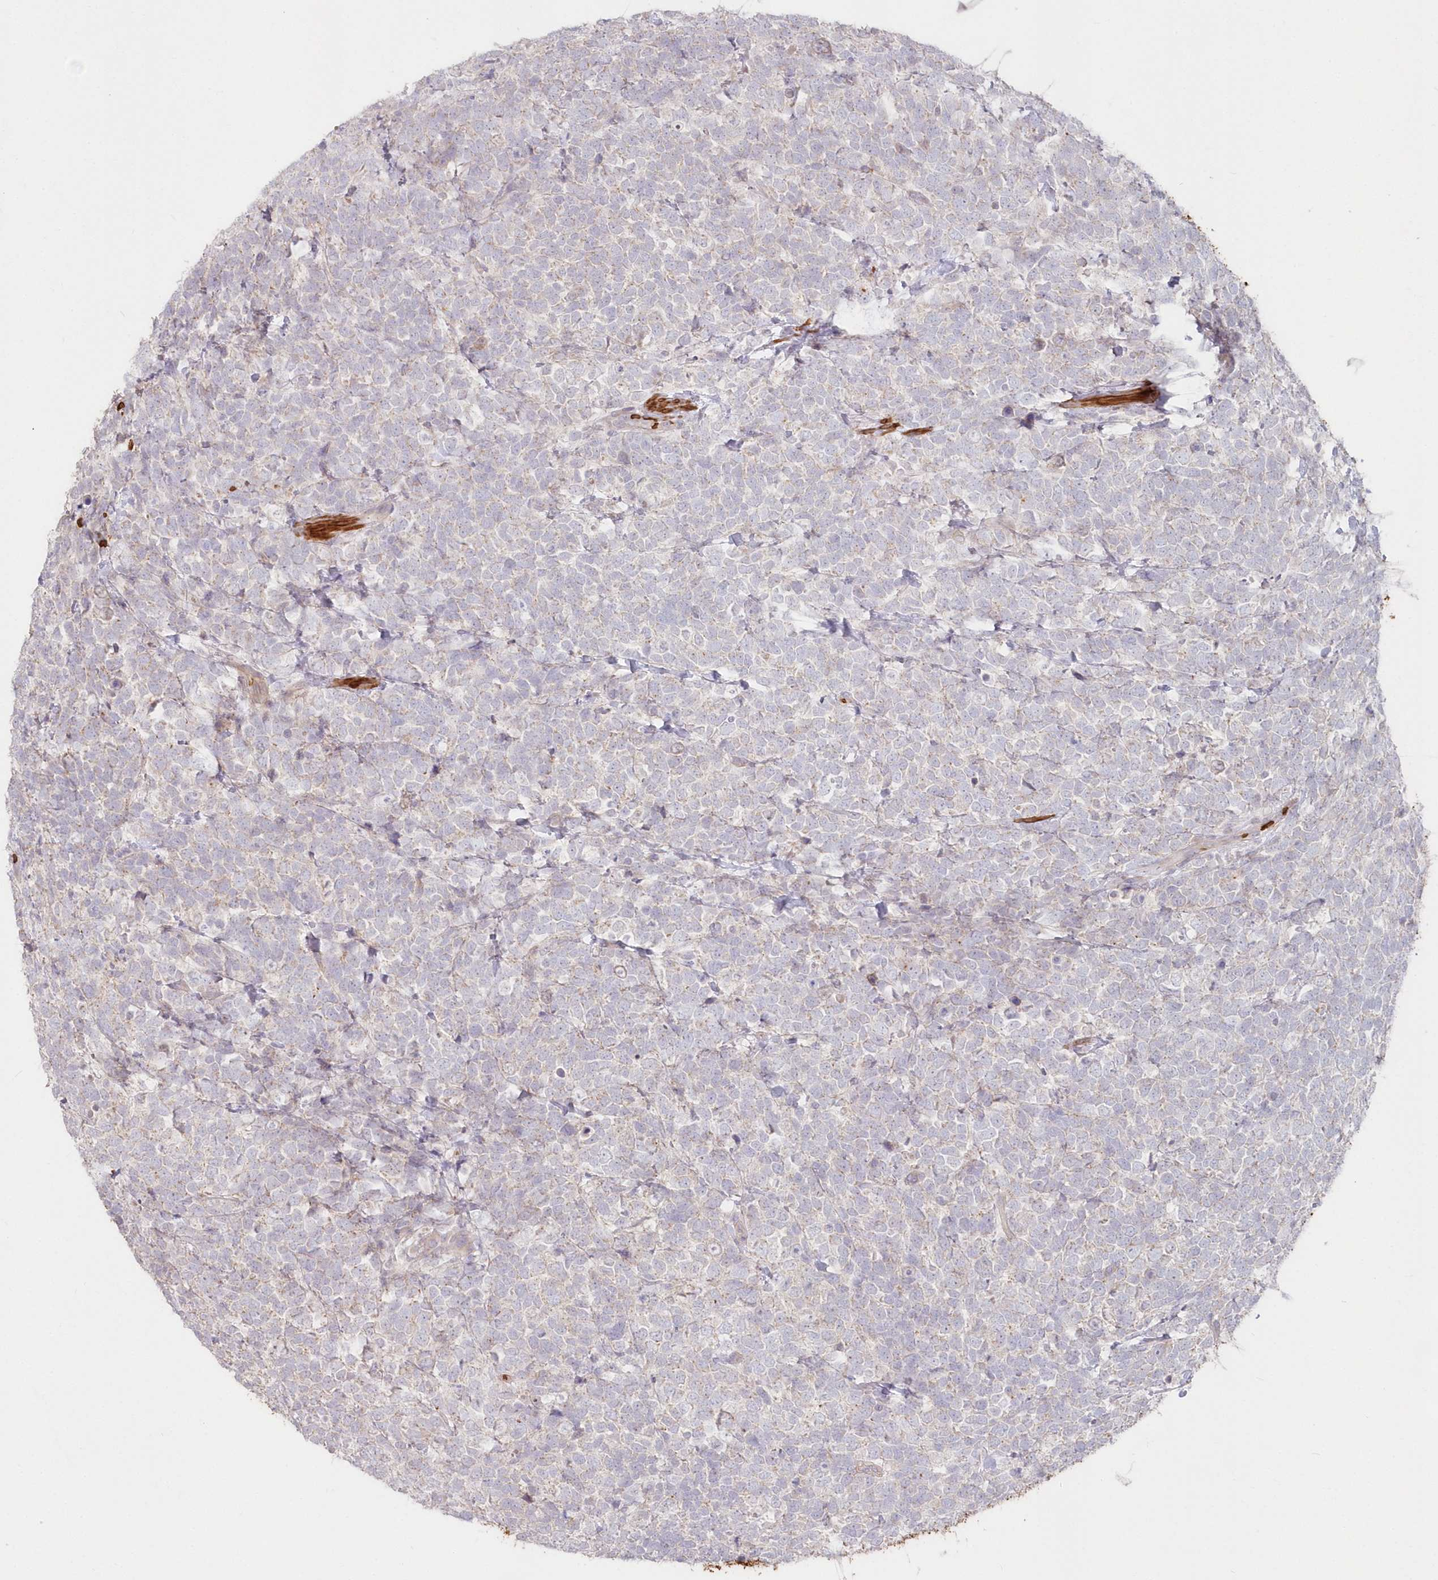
{"staining": {"intensity": "negative", "quantity": "none", "location": "none"}, "tissue": "urothelial cancer", "cell_type": "Tumor cells", "image_type": "cancer", "snomed": [{"axis": "morphology", "description": "Urothelial carcinoma, High grade"}, {"axis": "topography", "description": "Urinary bladder"}], "caption": "An image of human urothelial cancer is negative for staining in tumor cells. (DAB immunohistochemistry visualized using brightfield microscopy, high magnification).", "gene": "SERINC1", "patient": {"sex": "female", "age": 82}}